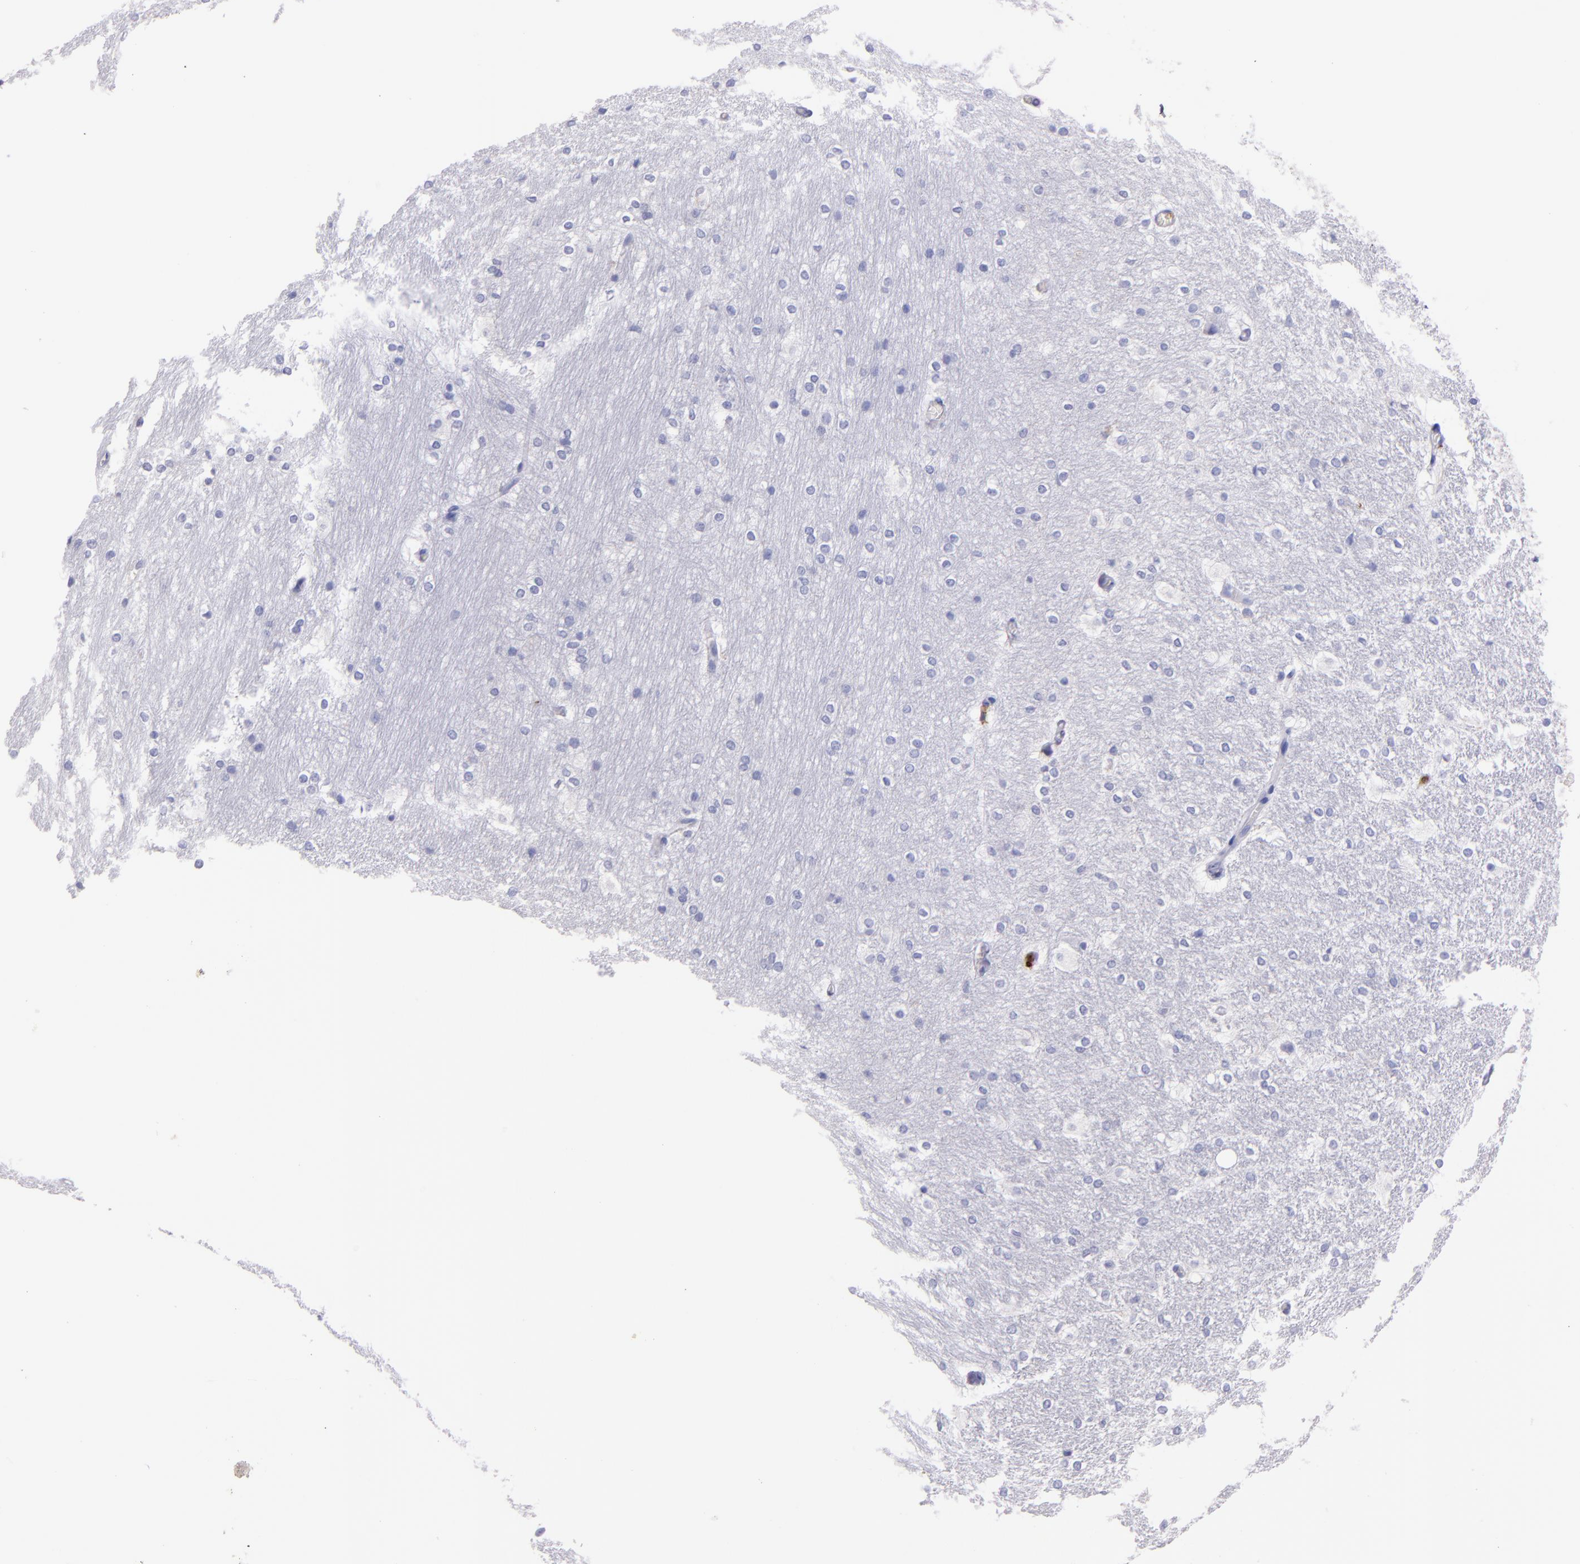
{"staining": {"intensity": "negative", "quantity": "none", "location": "none"}, "tissue": "hippocampus", "cell_type": "Glial cells", "image_type": "normal", "snomed": [{"axis": "morphology", "description": "Normal tissue, NOS"}, {"axis": "topography", "description": "Hippocampus"}], "caption": "Immunohistochemistry of benign hippocampus reveals no expression in glial cells.", "gene": "SPN", "patient": {"sex": "female", "age": 19}}